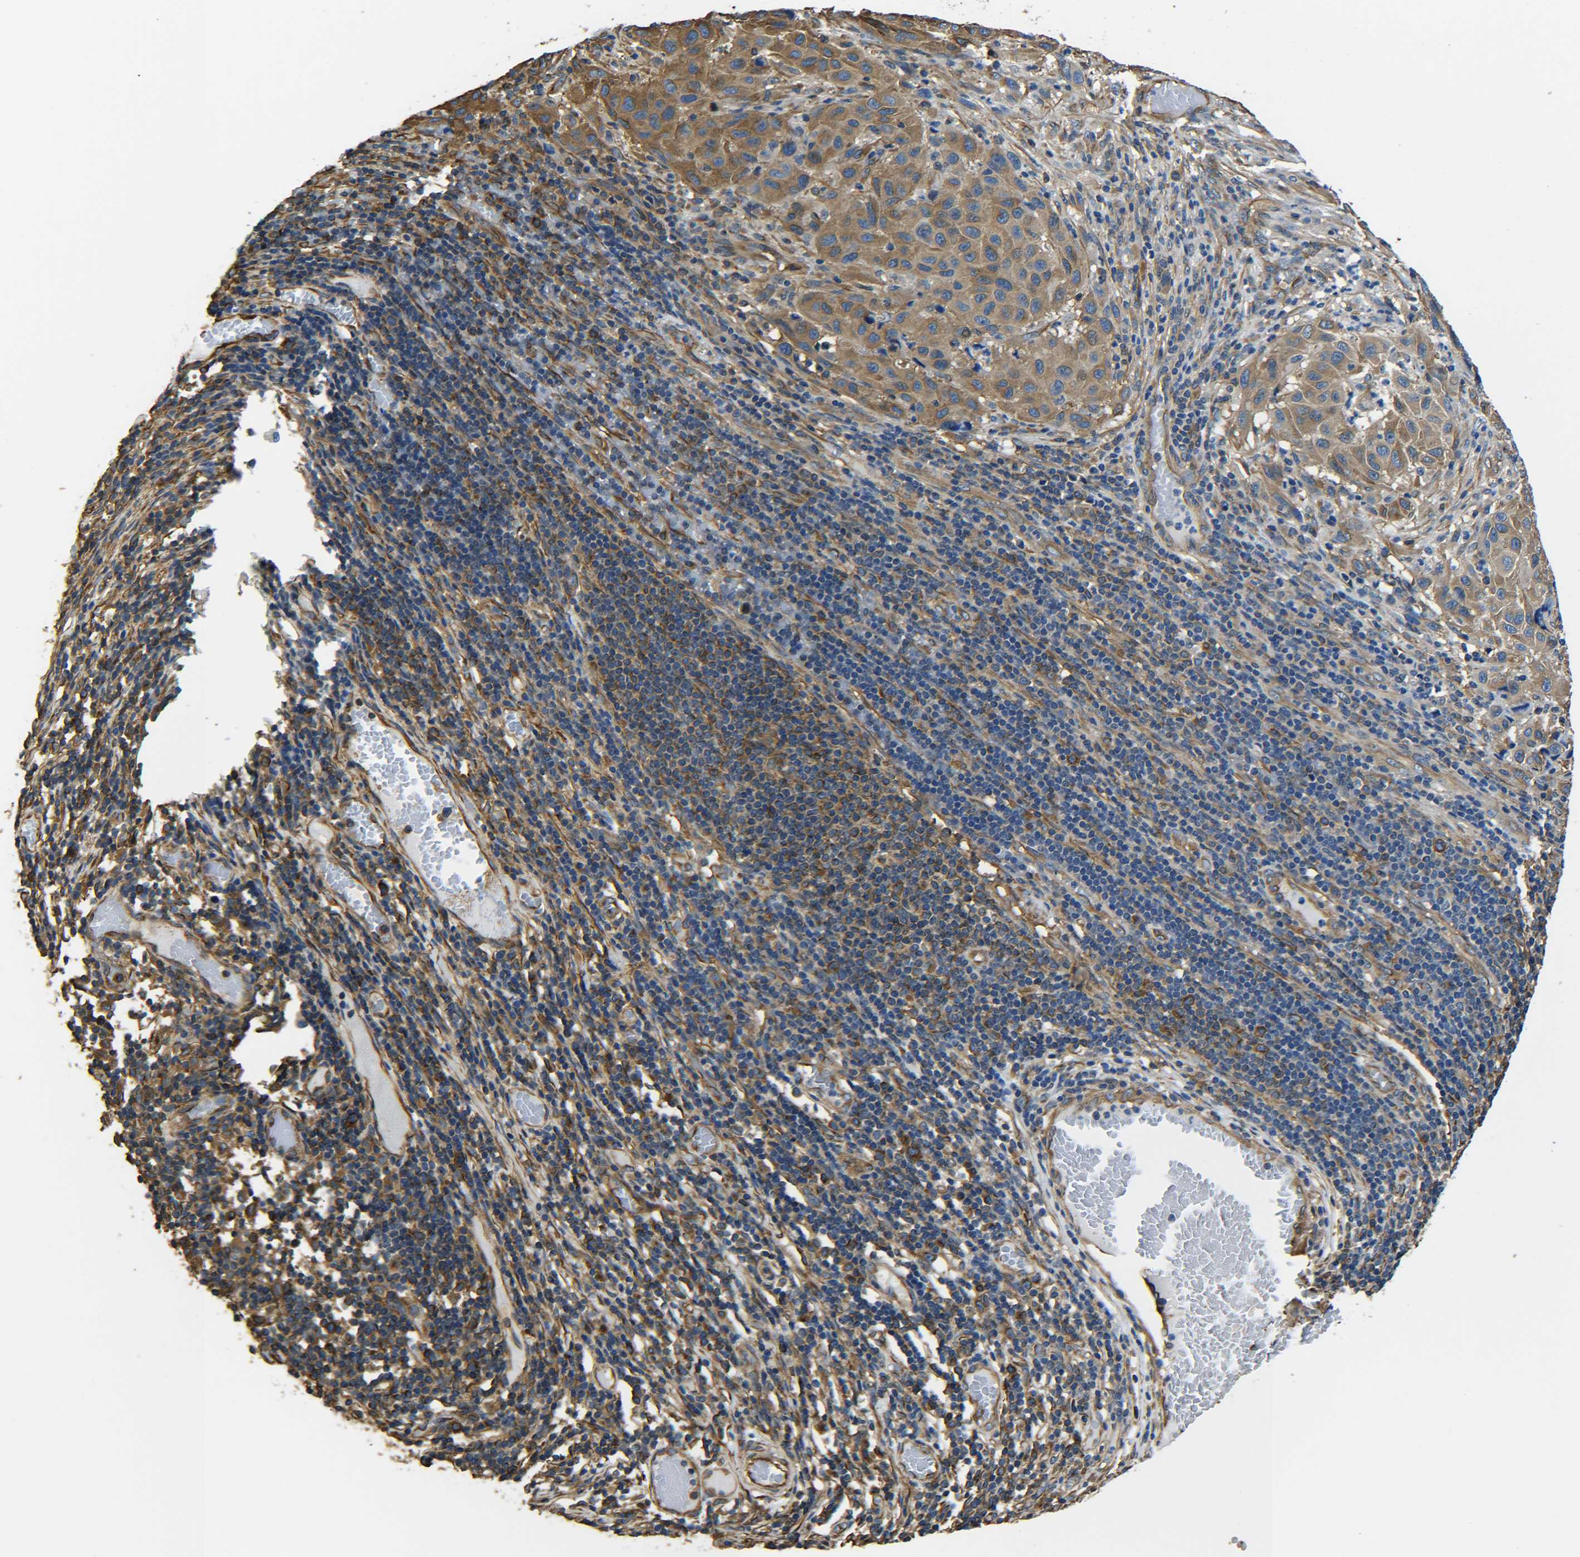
{"staining": {"intensity": "moderate", "quantity": ">75%", "location": "cytoplasmic/membranous"}, "tissue": "melanoma", "cell_type": "Tumor cells", "image_type": "cancer", "snomed": [{"axis": "morphology", "description": "Malignant melanoma, Metastatic site"}, {"axis": "topography", "description": "Lymph node"}], "caption": "This is a photomicrograph of immunohistochemistry (IHC) staining of malignant melanoma (metastatic site), which shows moderate staining in the cytoplasmic/membranous of tumor cells.", "gene": "TUBB", "patient": {"sex": "male", "age": 61}}